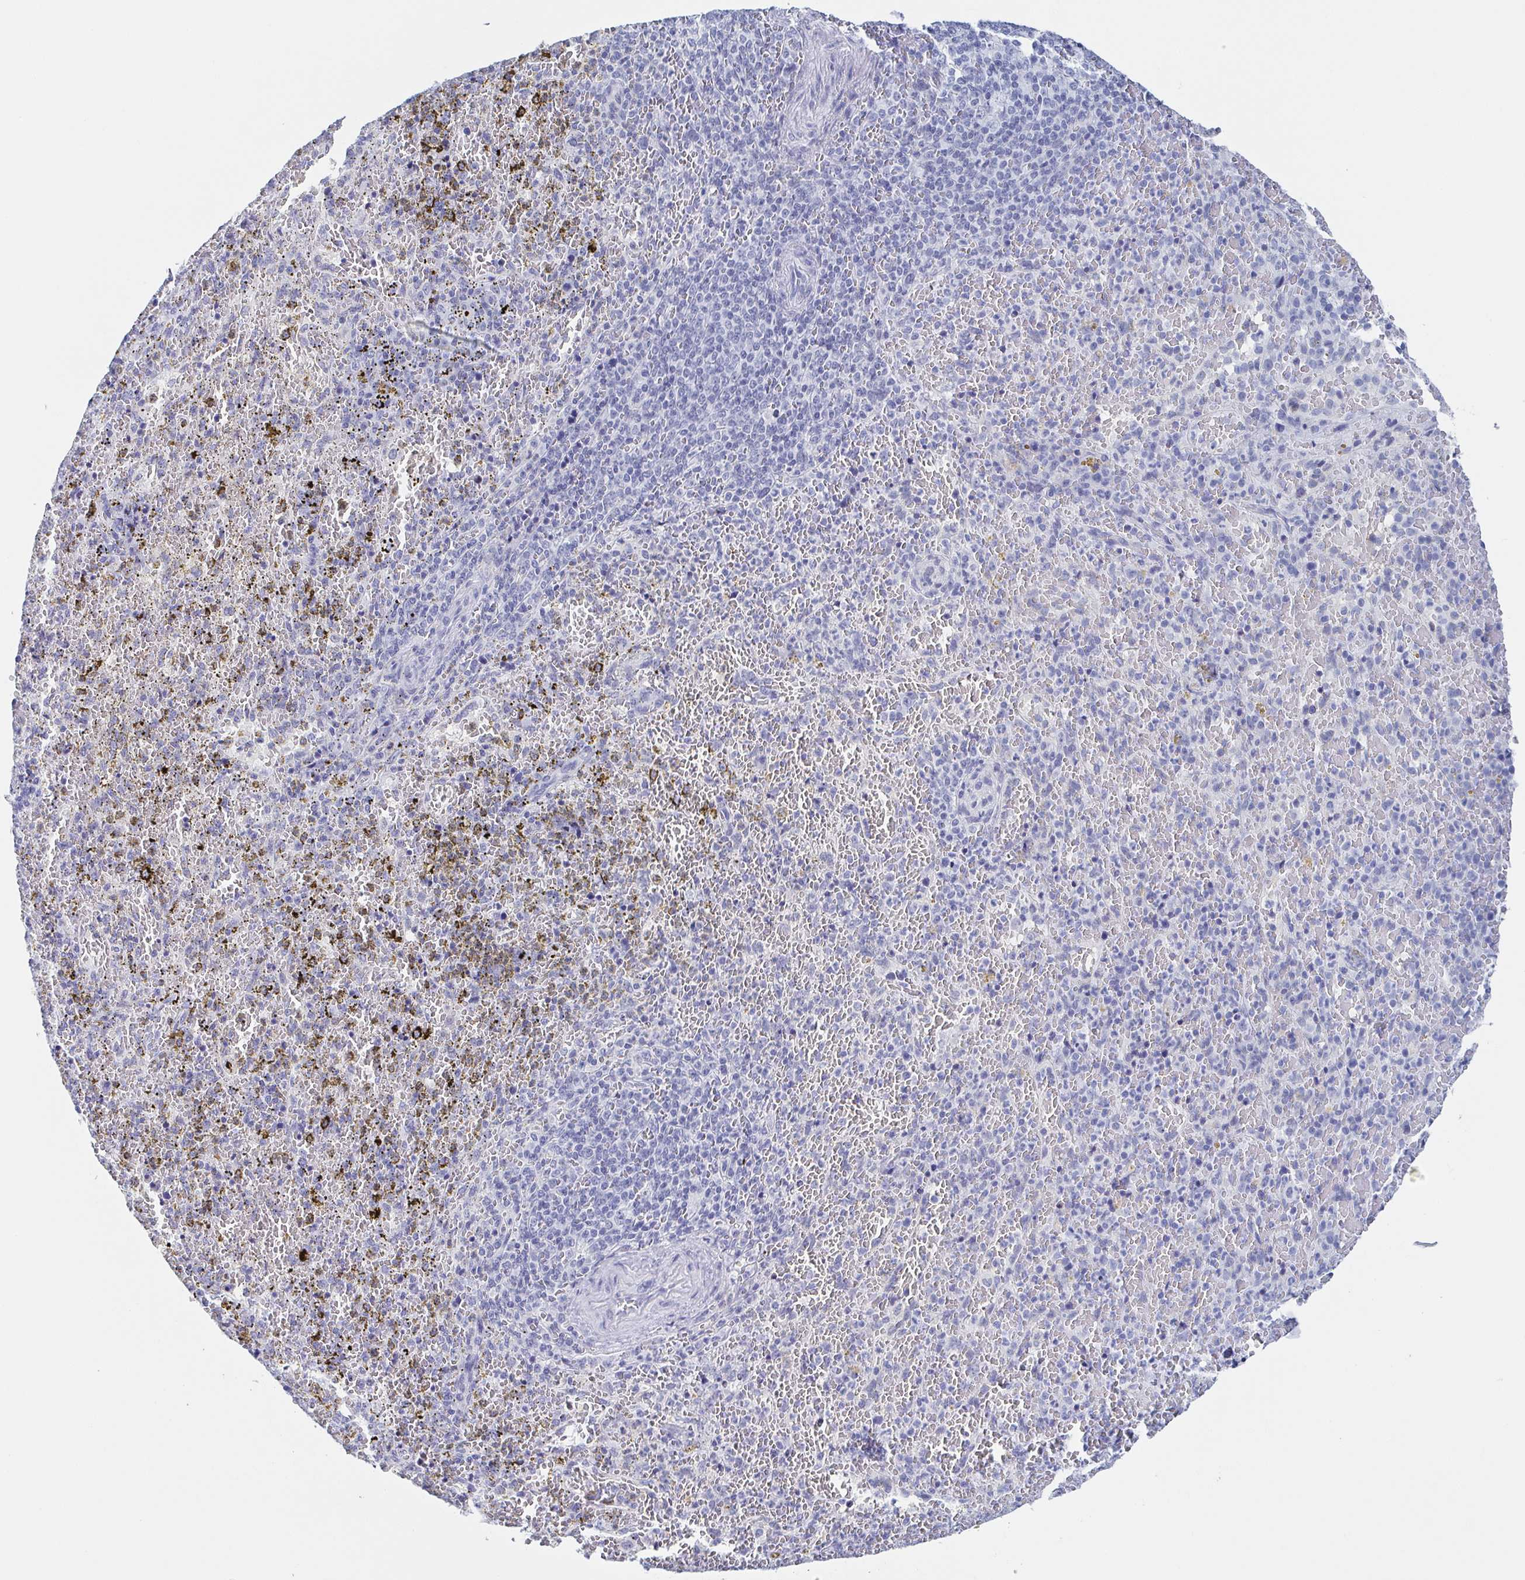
{"staining": {"intensity": "negative", "quantity": "none", "location": "none"}, "tissue": "spleen", "cell_type": "Cells in red pulp", "image_type": "normal", "snomed": [{"axis": "morphology", "description": "Normal tissue, NOS"}, {"axis": "topography", "description": "Spleen"}], "caption": "Immunohistochemical staining of unremarkable human spleen shows no significant positivity in cells in red pulp.", "gene": "REG4", "patient": {"sex": "female", "age": 50}}